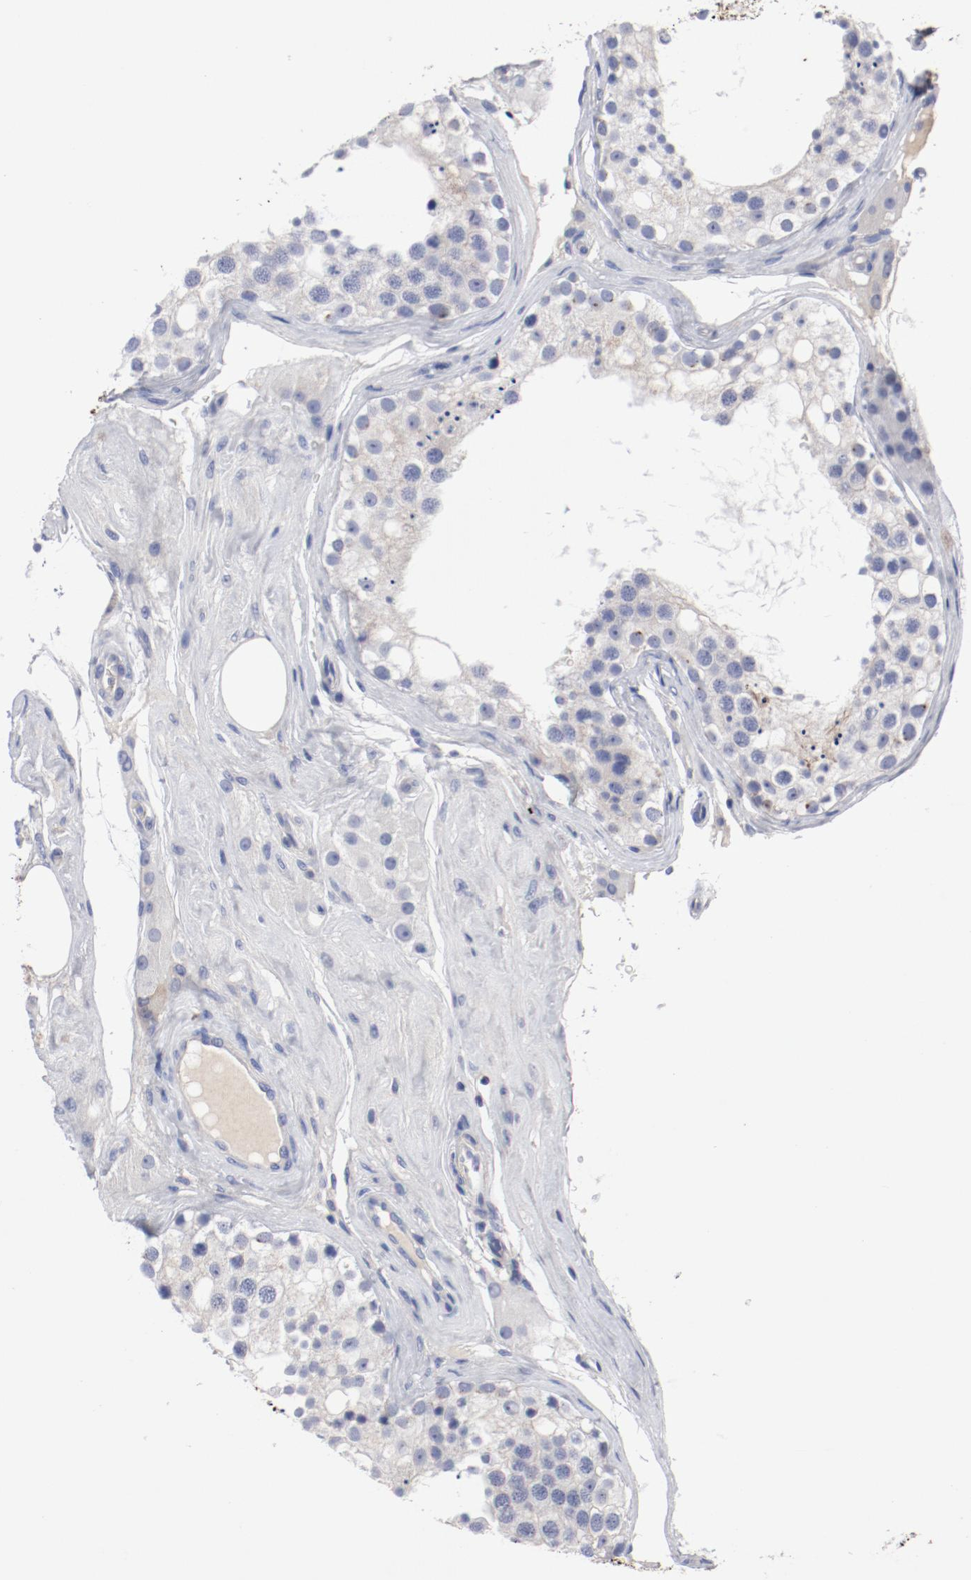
{"staining": {"intensity": "weak", "quantity": "25%-75%", "location": "cytoplasmic/membranous"}, "tissue": "testis", "cell_type": "Cells in seminiferous ducts", "image_type": "normal", "snomed": [{"axis": "morphology", "description": "Normal tissue, NOS"}, {"axis": "topography", "description": "Testis"}], "caption": "Testis was stained to show a protein in brown. There is low levels of weak cytoplasmic/membranous expression in approximately 25%-75% of cells in seminiferous ducts.", "gene": "TSPAN6", "patient": {"sex": "male", "age": 68}}